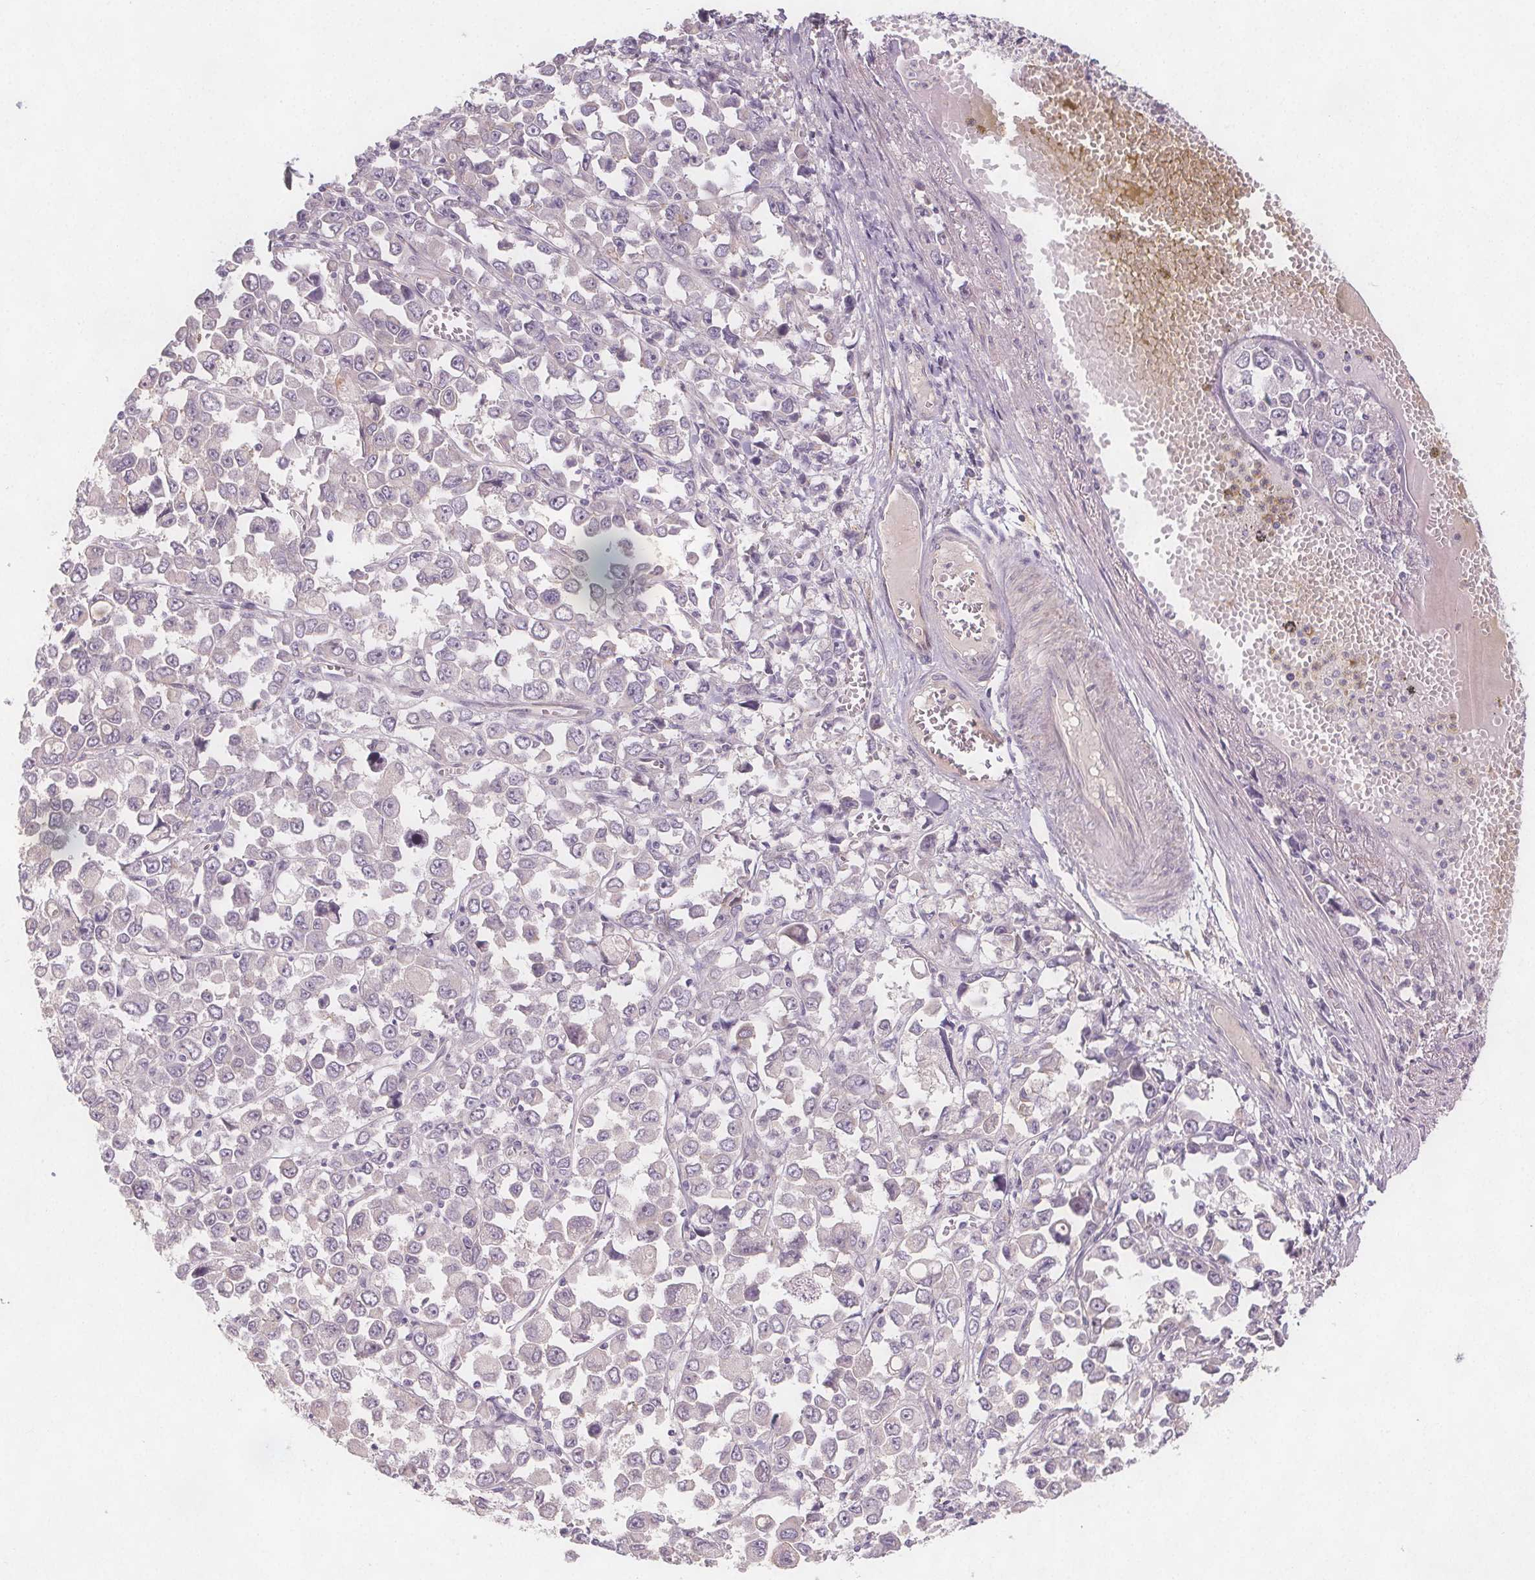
{"staining": {"intensity": "negative", "quantity": "none", "location": "none"}, "tissue": "stomach cancer", "cell_type": "Tumor cells", "image_type": "cancer", "snomed": [{"axis": "morphology", "description": "Adenocarcinoma, NOS"}, {"axis": "topography", "description": "Stomach, upper"}], "caption": "An IHC histopathology image of stomach cancer is shown. There is no staining in tumor cells of stomach cancer.", "gene": "VNN1", "patient": {"sex": "male", "age": 70}}